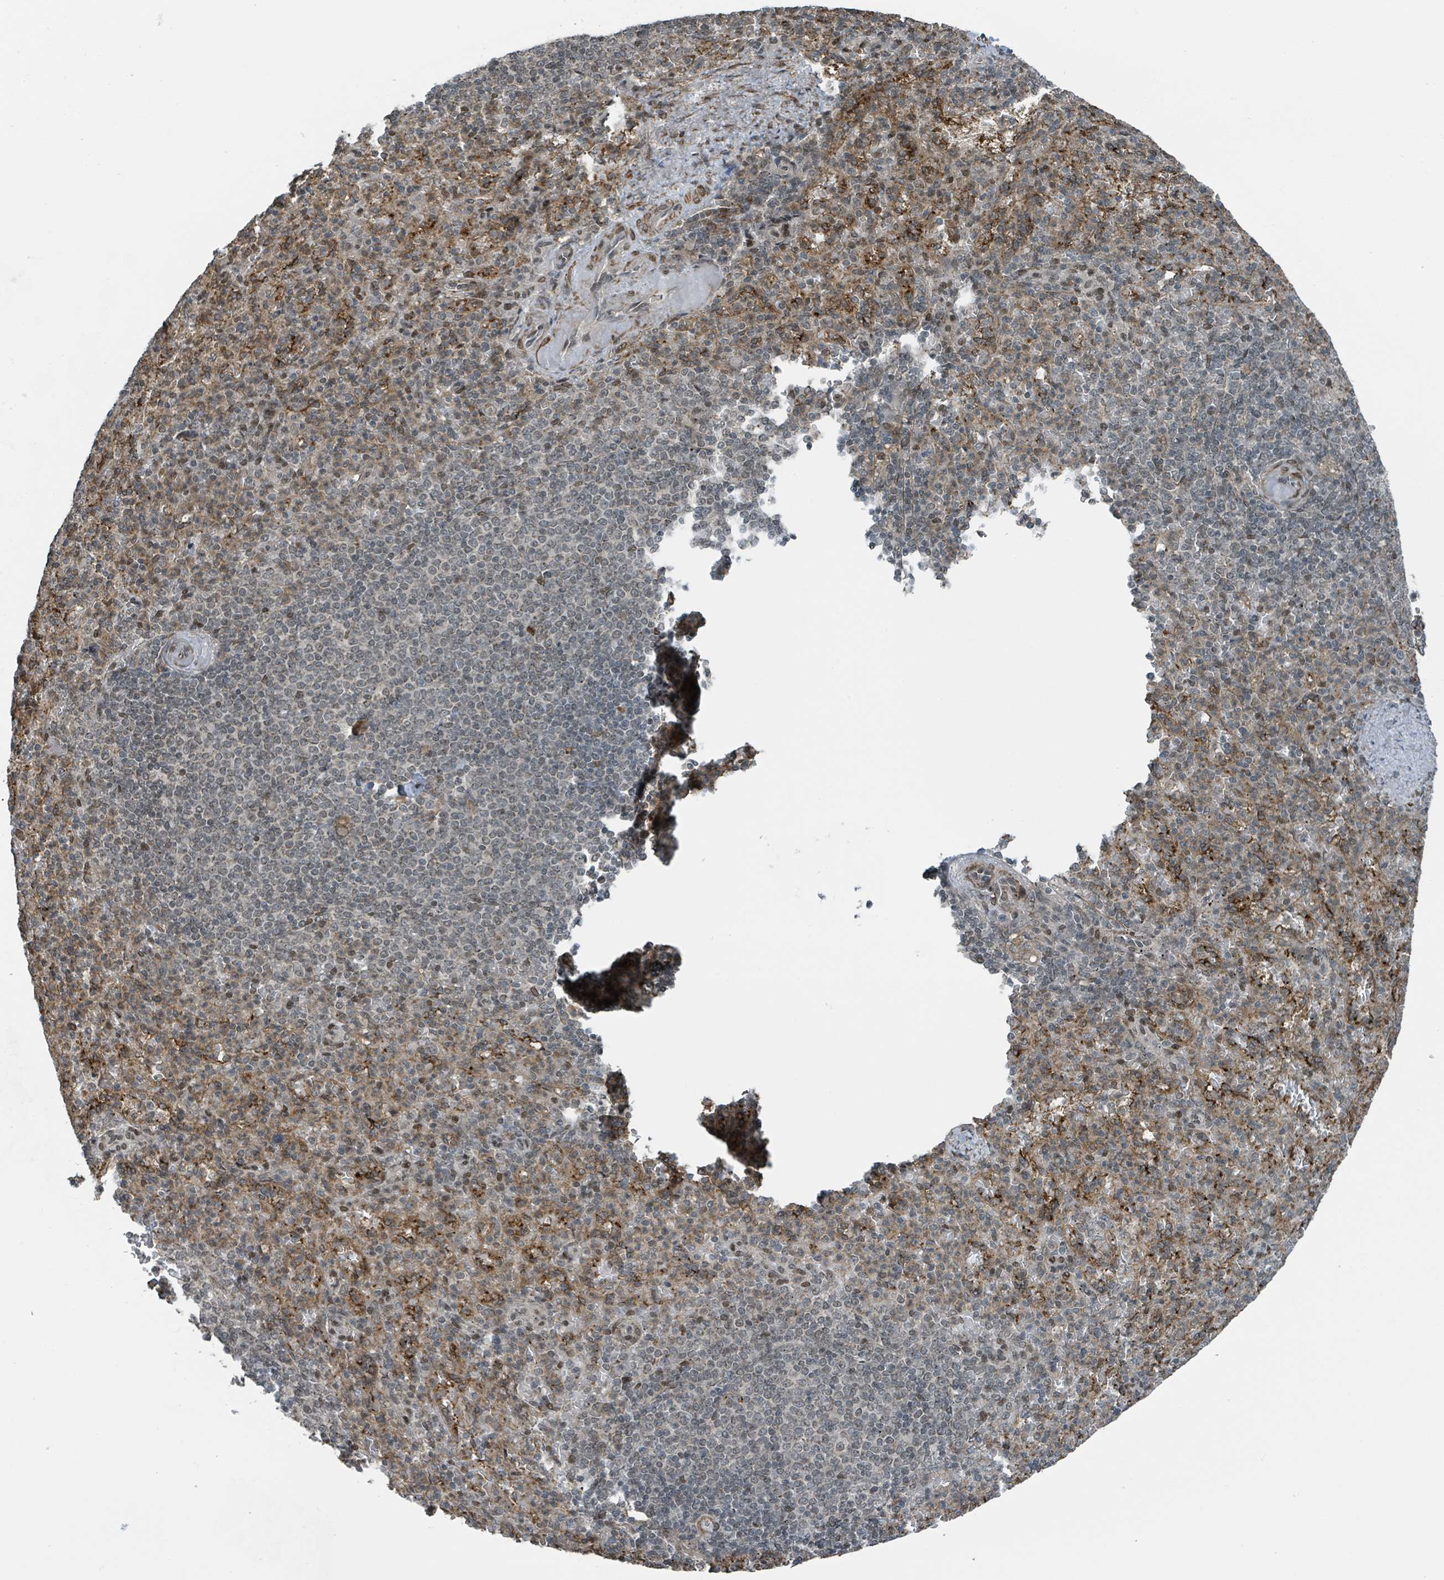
{"staining": {"intensity": "moderate", "quantity": "<25%", "location": "cytoplasmic/membranous,nuclear"}, "tissue": "spleen", "cell_type": "Cells in red pulp", "image_type": "normal", "snomed": [{"axis": "morphology", "description": "Normal tissue, NOS"}, {"axis": "topography", "description": "Spleen"}], "caption": "Immunohistochemical staining of normal human spleen exhibits low levels of moderate cytoplasmic/membranous,nuclear expression in about <25% of cells in red pulp. (DAB (3,3'-diaminobenzidine) IHC with brightfield microscopy, high magnification).", "gene": "PHIP", "patient": {"sex": "female", "age": 74}}